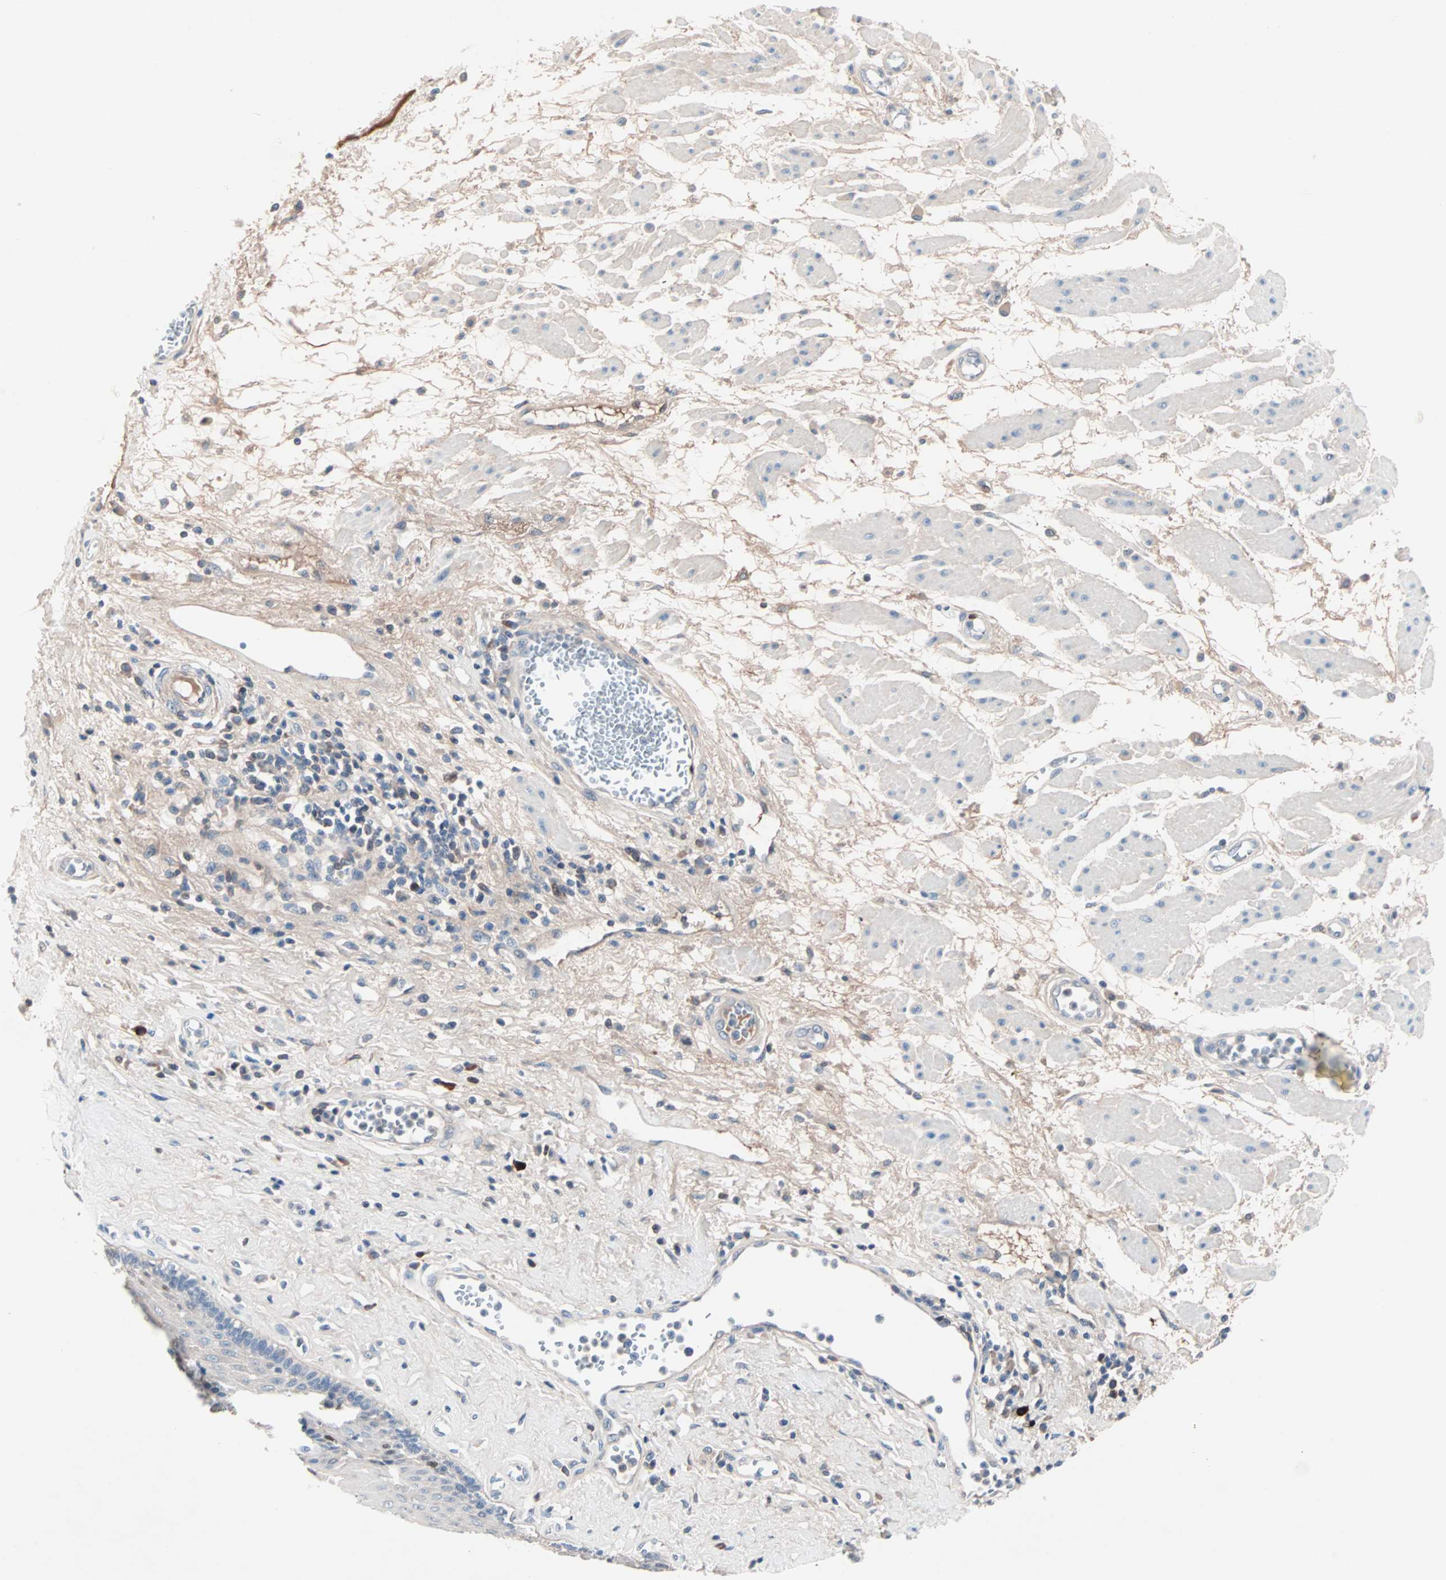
{"staining": {"intensity": "strong", "quantity": "<25%", "location": "nuclear"}, "tissue": "esophagus", "cell_type": "Squamous epithelial cells", "image_type": "normal", "snomed": [{"axis": "morphology", "description": "Normal tissue, NOS"}, {"axis": "morphology", "description": "Squamous cell carcinoma, NOS"}, {"axis": "topography", "description": "Esophagus"}], "caption": "Strong nuclear expression for a protein is identified in about <25% of squamous epithelial cells of benign esophagus using IHC.", "gene": "CCNE2", "patient": {"sex": "male", "age": 65}}